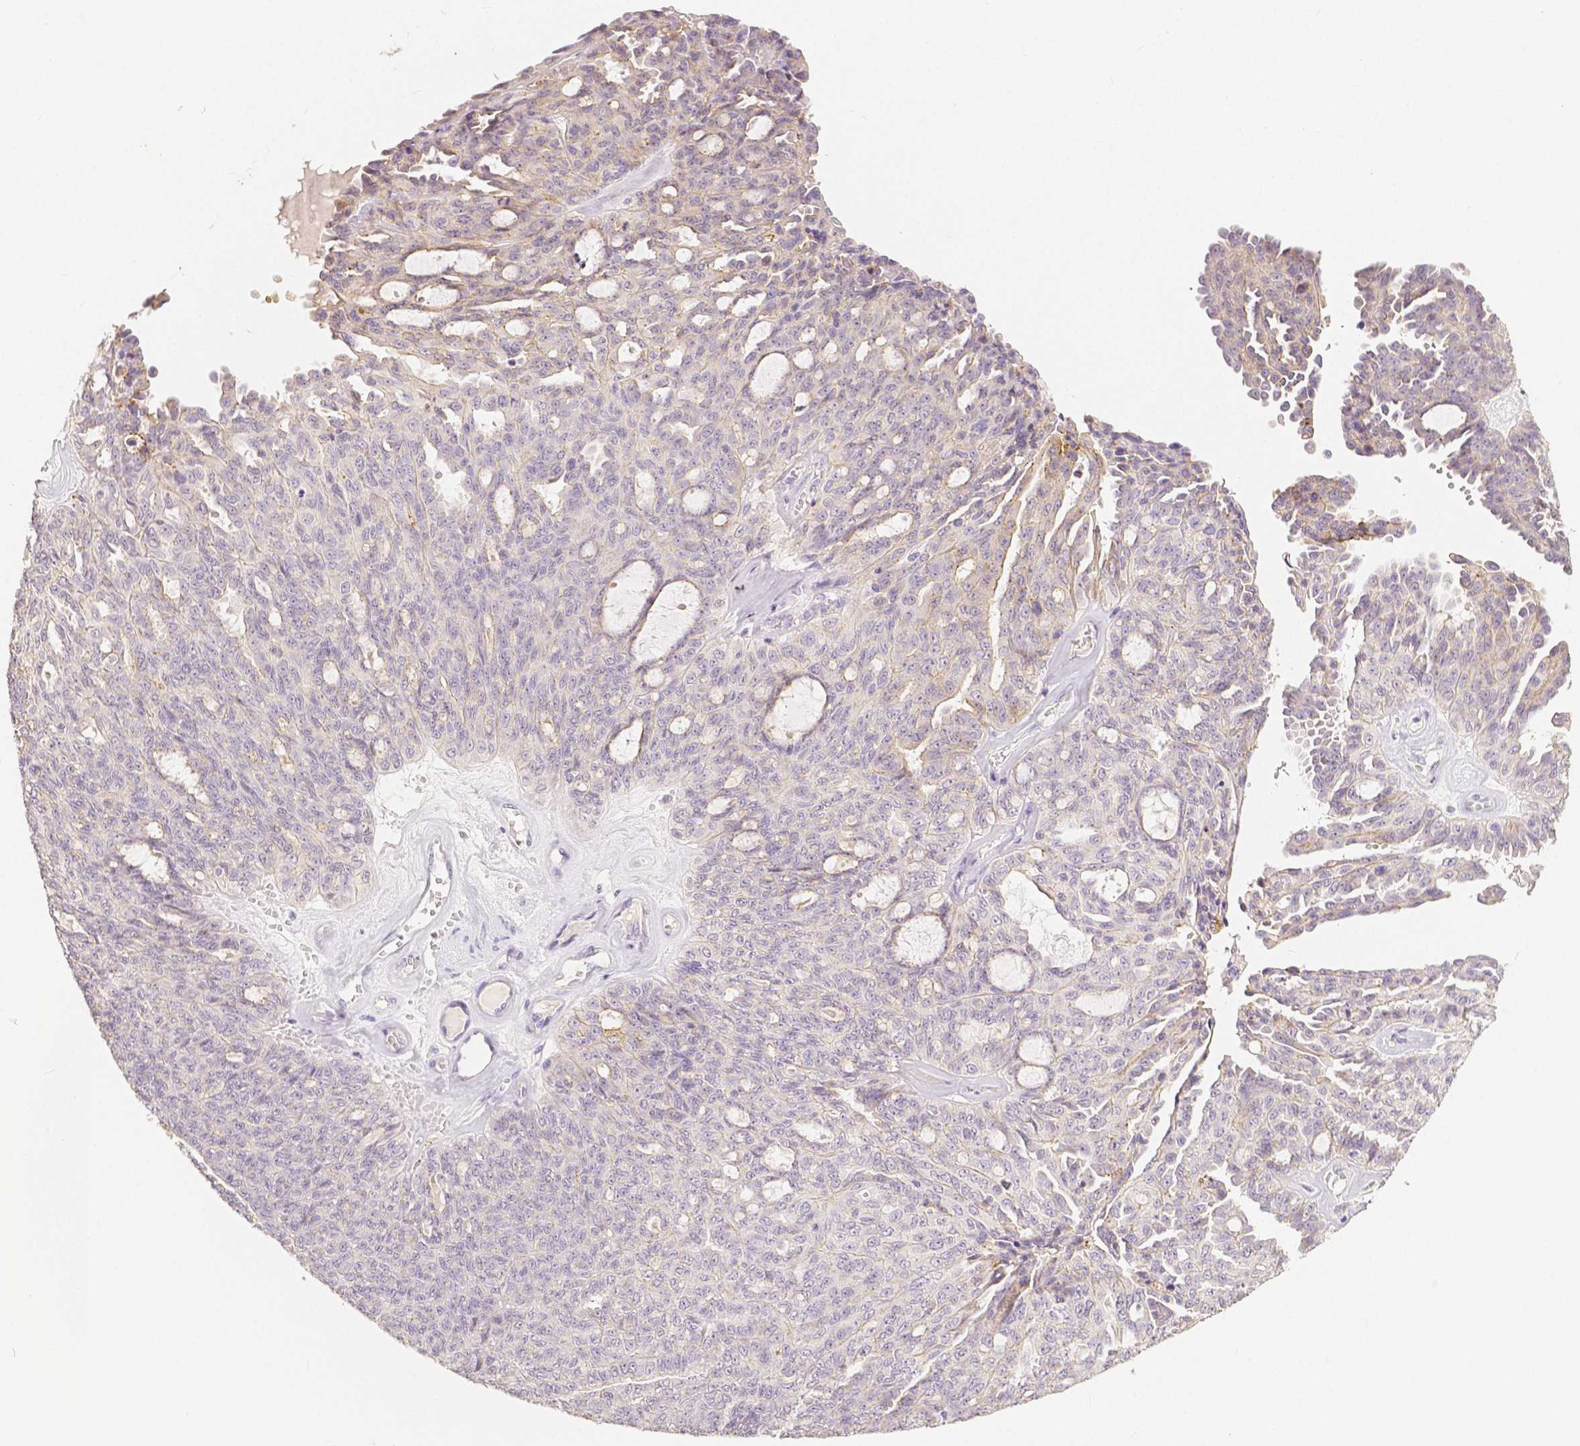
{"staining": {"intensity": "negative", "quantity": "none", "location": "none"}, "tissue": "ovarian cancer", "cell_type": "Tumor cells", "image_type": "cancer", "snomed": [{"axis": "morphology", "description": "Cystadenocarcinoma, serous, NOS"}, {"axis": "topography", "description": "Ovary"}], "caption": "A photomicrograph of human ovarian serous cystadenocarcinoma is negative for staining in tumor cells.", "gene": "OCLN", "patient": {"sex": "female", "age": 71}}